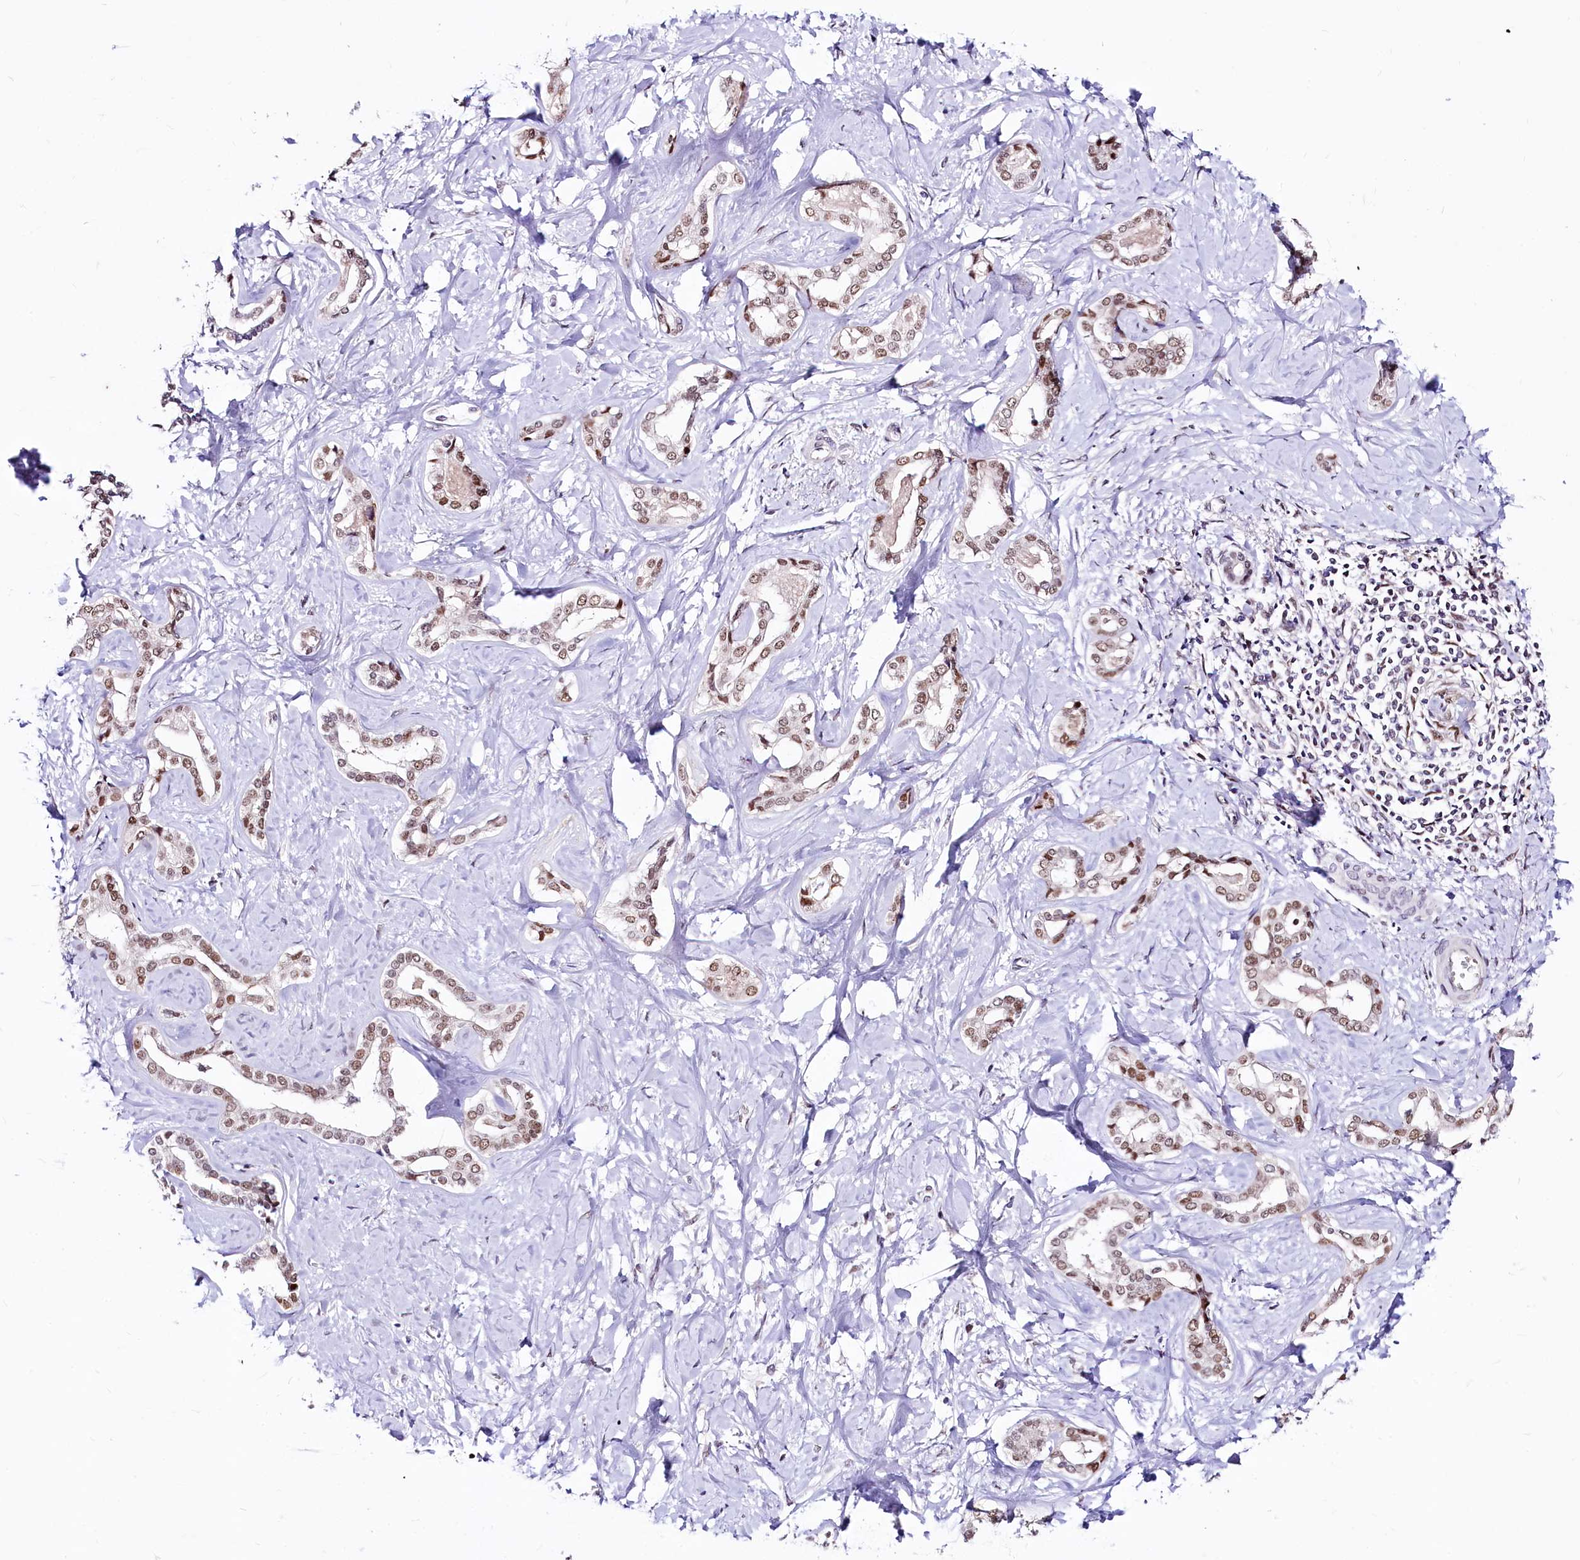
{"staining": {"intensity": "moderate", "quantity": ">75%", "location": "nuclear"}, "tissue": "liver cancer", "cell_type": "Tumor cells", "image_type": "cancer", "snomed": [{"axis": "morphology", "description": "Cholangiocarcinoma"}, {"axis": "topography", "description": "Liver"}], "caption": "A micrograph showing moderate nuclear expression in about >75% of tumor cells in cholangiocarcinoma (liver), as visualized by brown immunohistochemical staining.", "gene": "LEUTX", "patient": {"sex": "female", "age": 77}}